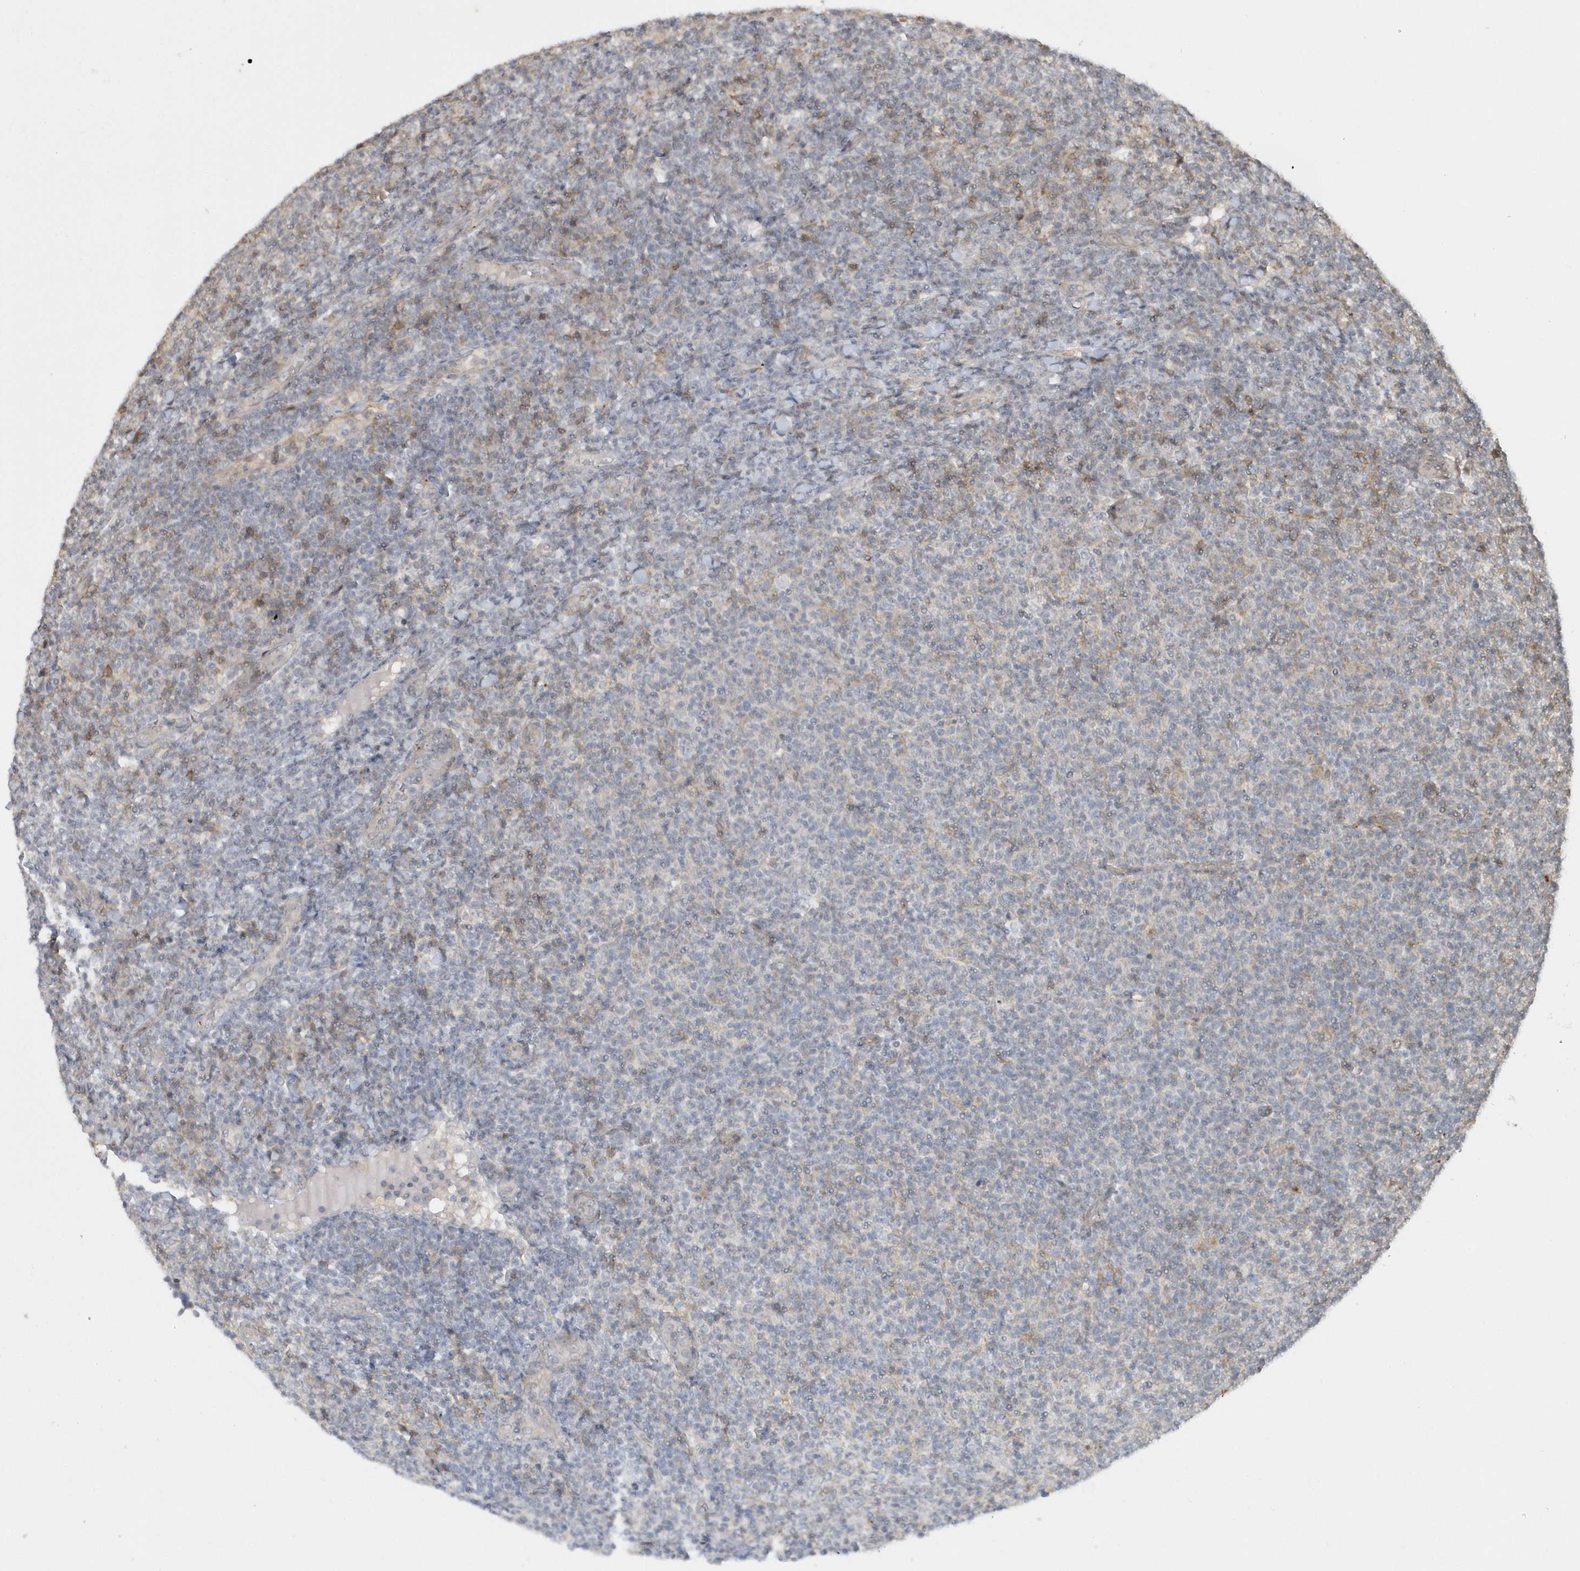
{"staining": {"intensity": "negative", "quantity": "none", "location": "none"}, "tissue": "lymphoma", "cell_type": "Tumor cells", "image_type": "cancer", "snomed": [{"axis": "morphology", "description": "Malignant lymphoma, non-Hodgkin's type, Low grade"}, {"axis": "topography", "description": "Lymph node"}], "caption": "Immunohistochemical staining of human low-grade malignant lymphoma, non-Hodgkin's type displays no significant staining in tumor cells.", "gene": "CRIP3", "patient": {"sex": "male", "age": 66}}